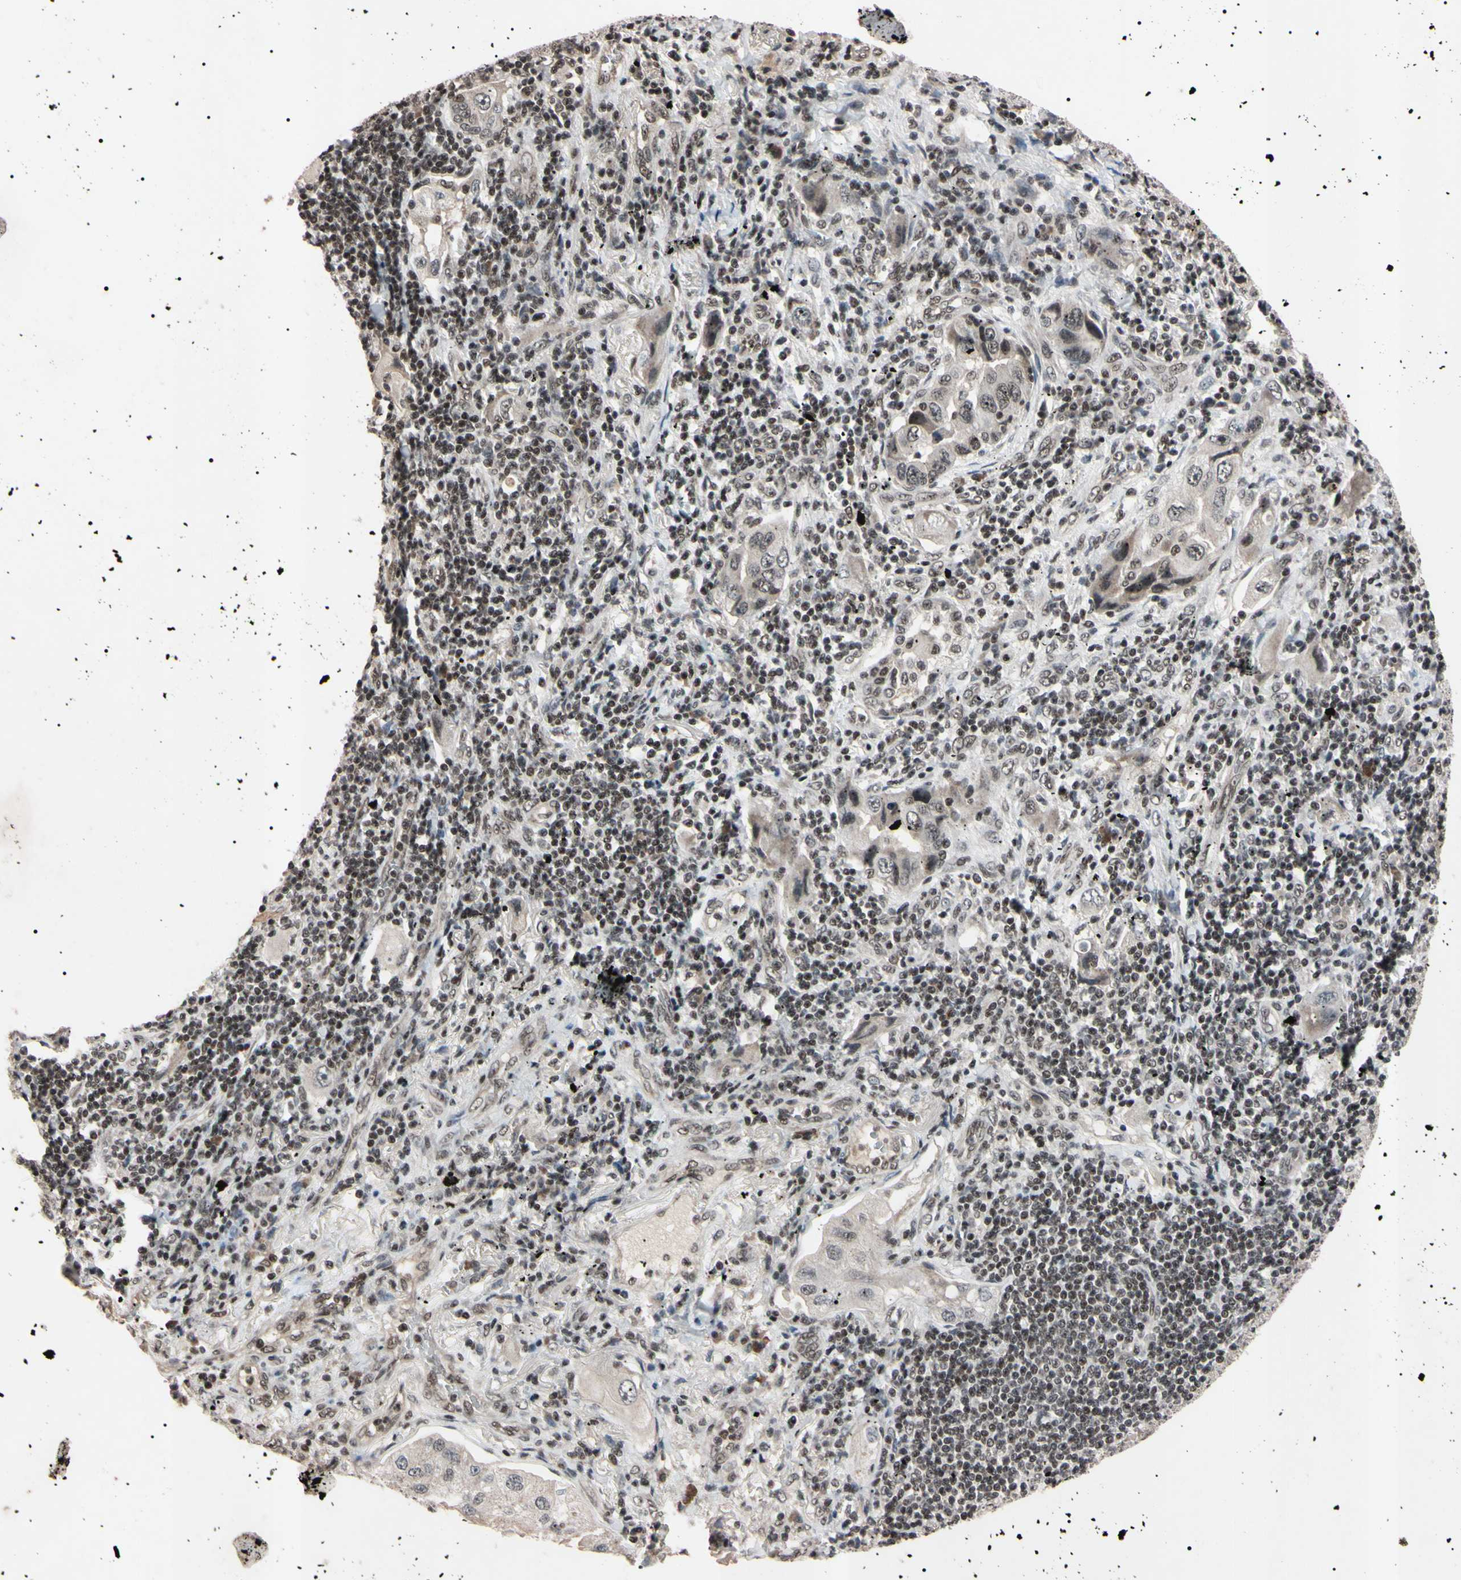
{"staining": {"intensity": "moderate", "quantity": "<25%", "location": "nuclear"}, "tissue": "lung cancer", "cell_type": "Tumor cells", "image_type": "cancer", "snomed": [{"axis": "morphology", "description": "Adenocarcinoma, NOS"}, {"axis": "topography", "description": "Lung"}], "caption": "Lung cancer (adenocarcinoma) tissue displays moderate nuclear expression in approximately <25% of tumor cells", "gene": "YY1", "patient": {"sex": "female", "age": 65}}